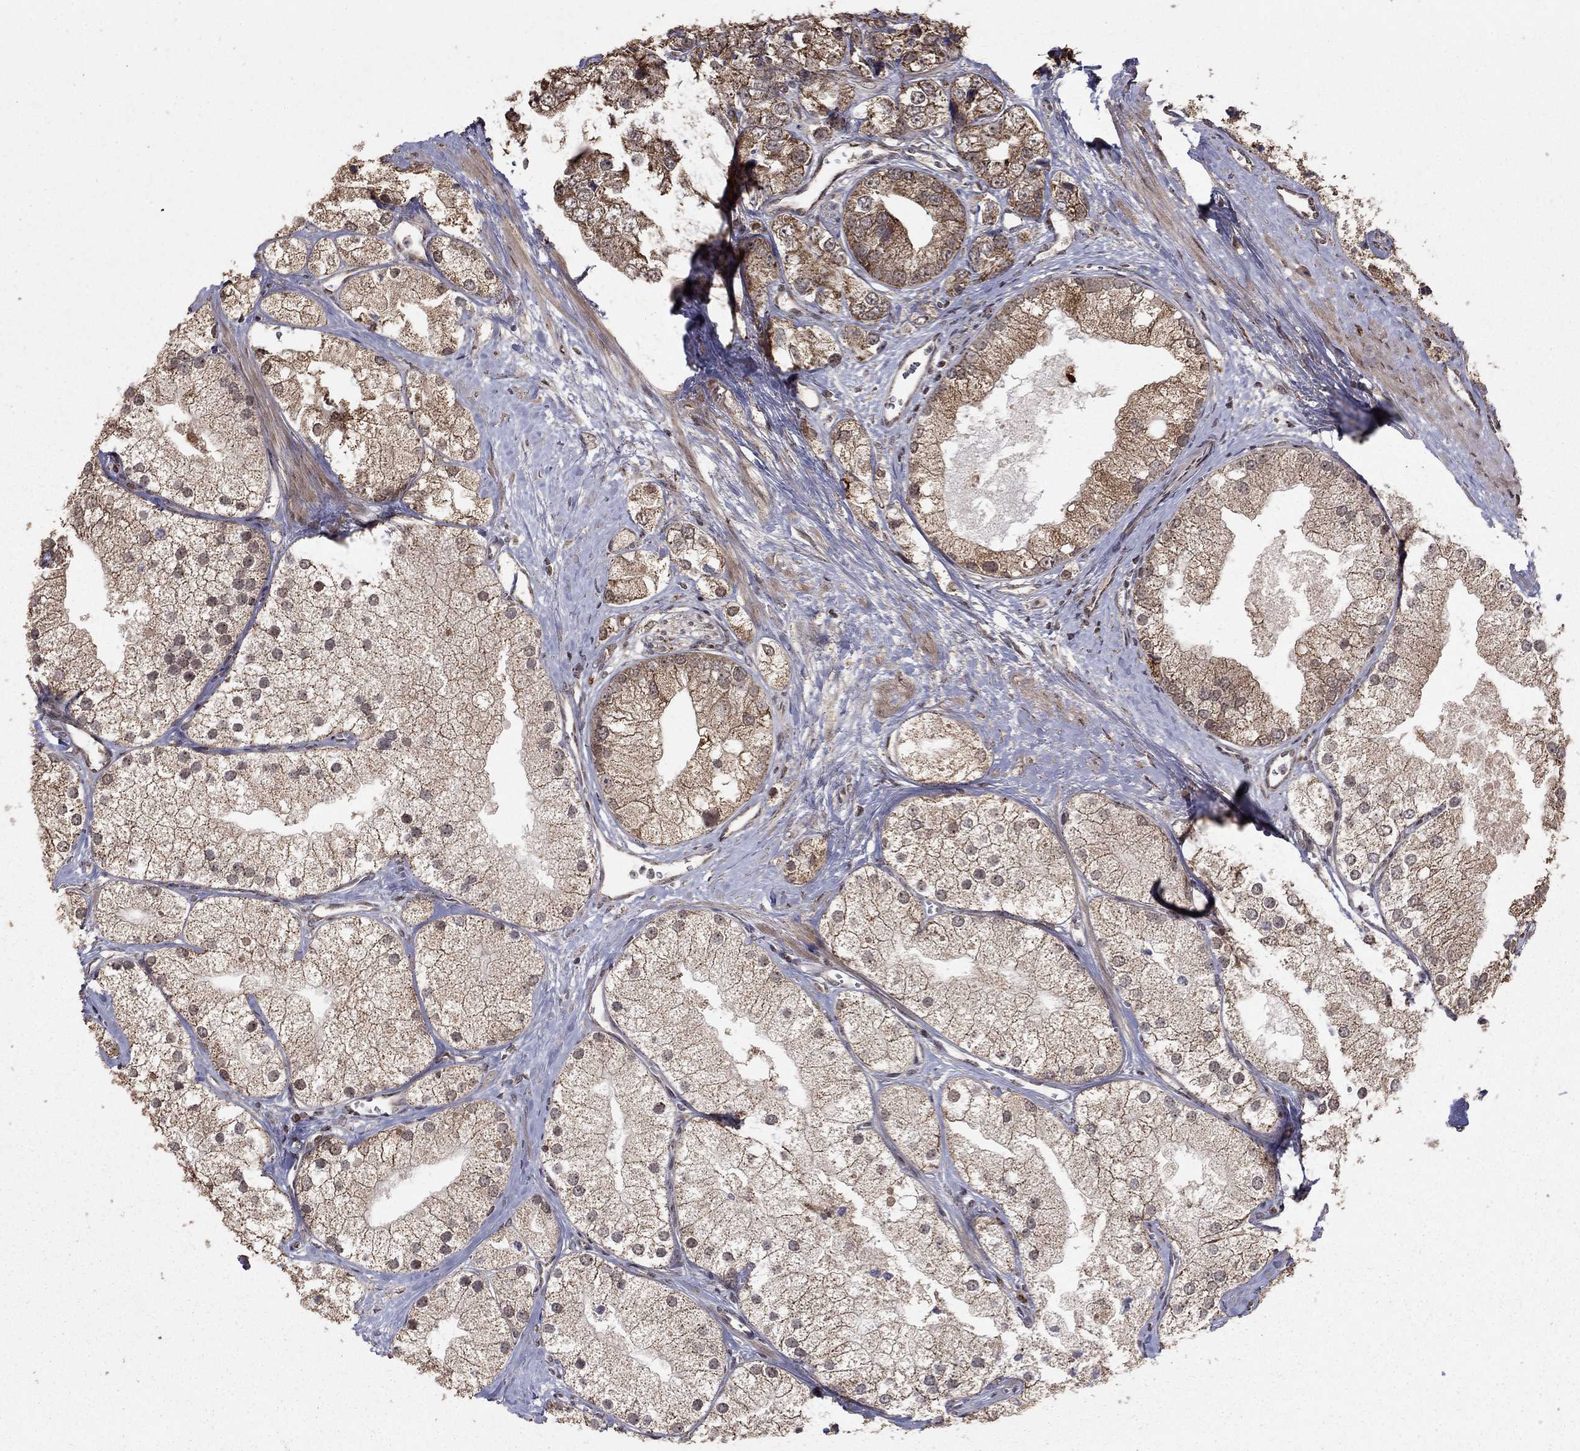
{"staining": {"intensity": "moderate", "quantity": ">75%", "location": "cytoplasmic/membranous"}, "tissue": "prostate cancer", "cell_type": "Tumor cells", "image_type": "cancer", "snomed": [{"axis": "morphology", "description": "Adenocarcinoma, NOS"}, {"axis": "topography", "description": "Prostate and seminal vesicle, NOS"}, {"axis": "topography", "description": "Prostate"}], "caption": "A photomicrograph of prostate adenocarcinoma stained for a protein reveals moderate cytoplasmic/membranous brown staining in tumor cells.", "gene": "ACOT13", "patient": {"sex": "male", "age": 79}}